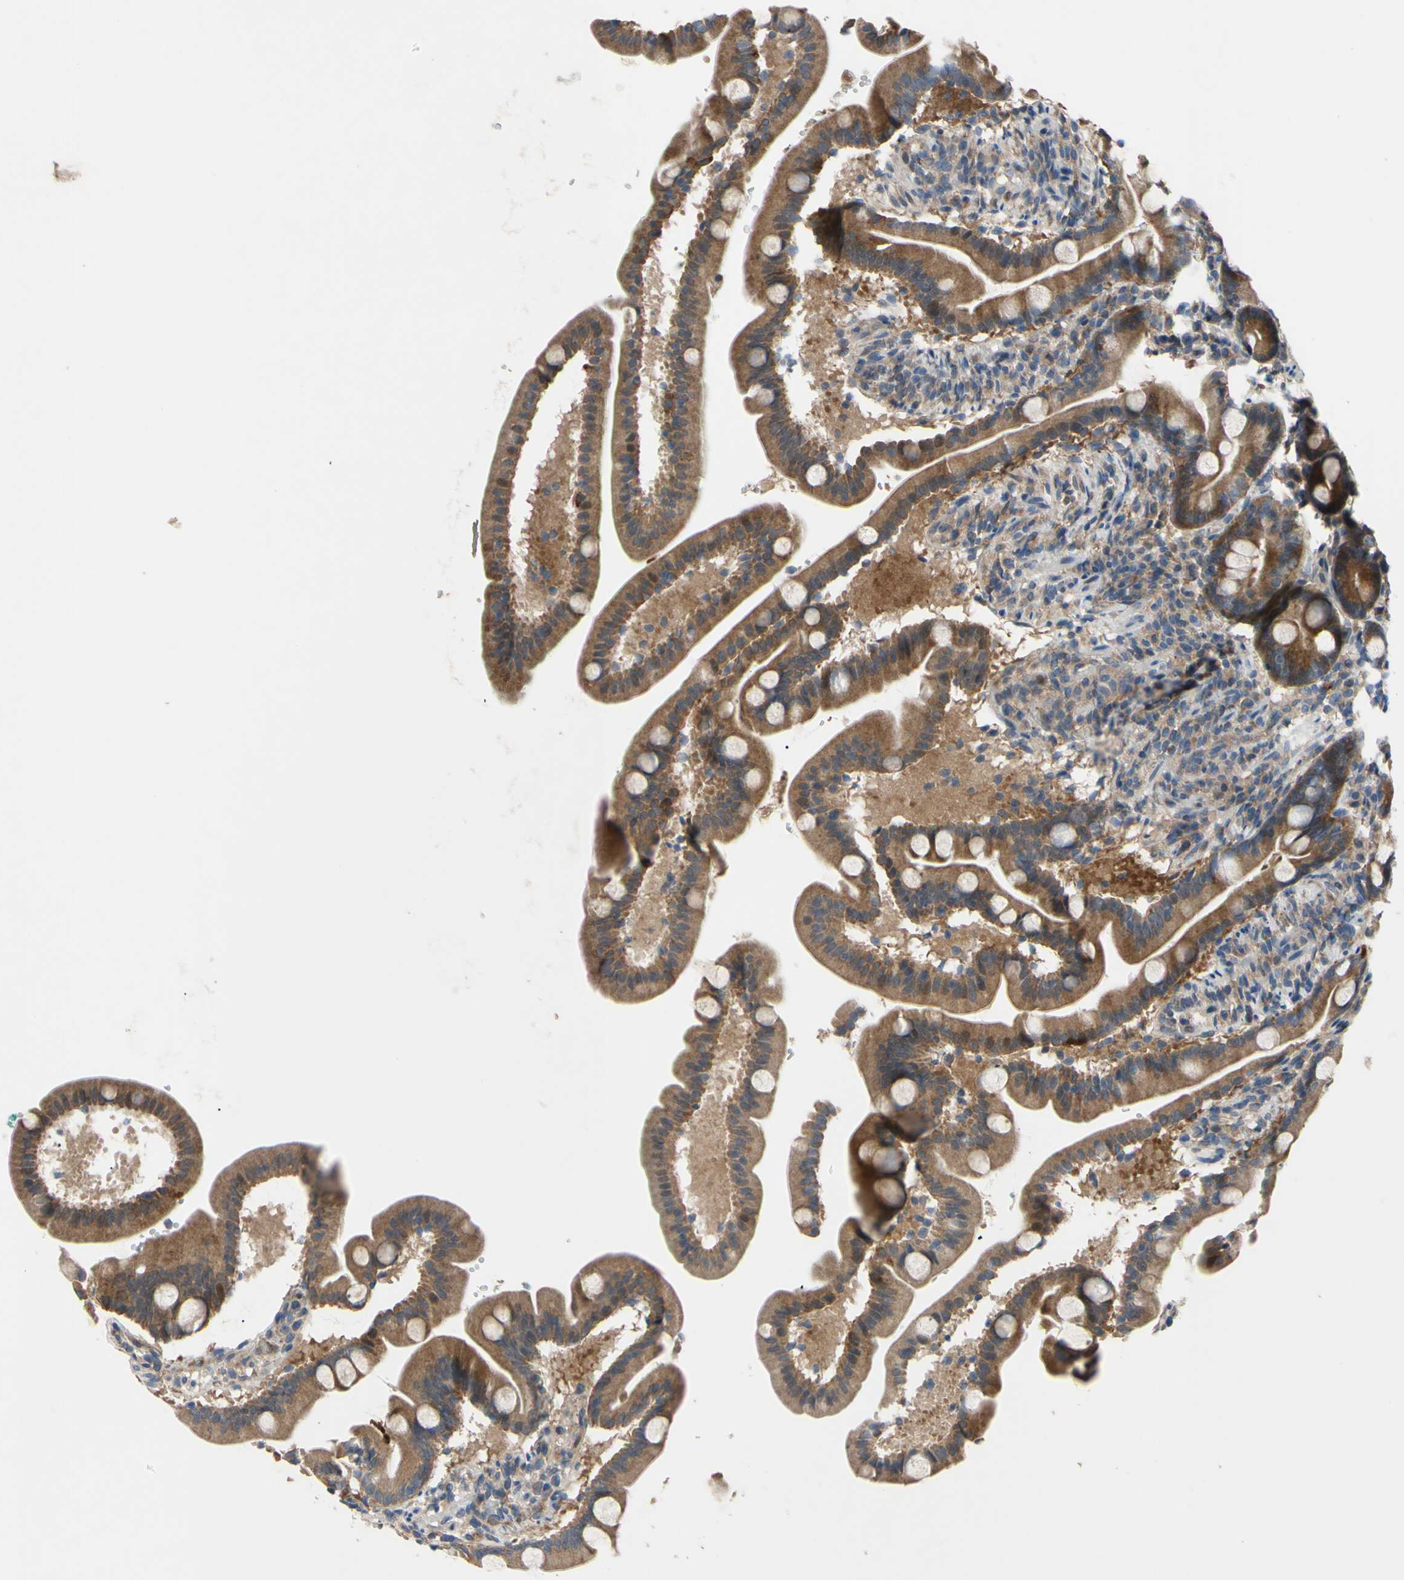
{"staining": {"intensity": "moderate", "quantity": ">75%", "location": "cytoplasmic/membranous"}, "tissue": "duodenum", "cell_type": "Glandular cells", "image_type": "normal", "snomed": [{"axis": "morphology", "description": "Normal tissue, NOS"}, {"axis": "topography", "description": "Duodenum"}], "caption": "IHC staining of unremarkable duodenum, which reveals medium levels of moderate cytoplasmic/membranous staining in about >75% of glandular cells indicating moderate cytoplasmic/membranous protein staining. The staining was performed using DAB (3,3'-diaminobenzidine) (brown) for protein detection and nuclei were counterstained in hematoxylin (blue).", "gene": "HILPDA", "patient": {"sex": "male", "age": 54}}